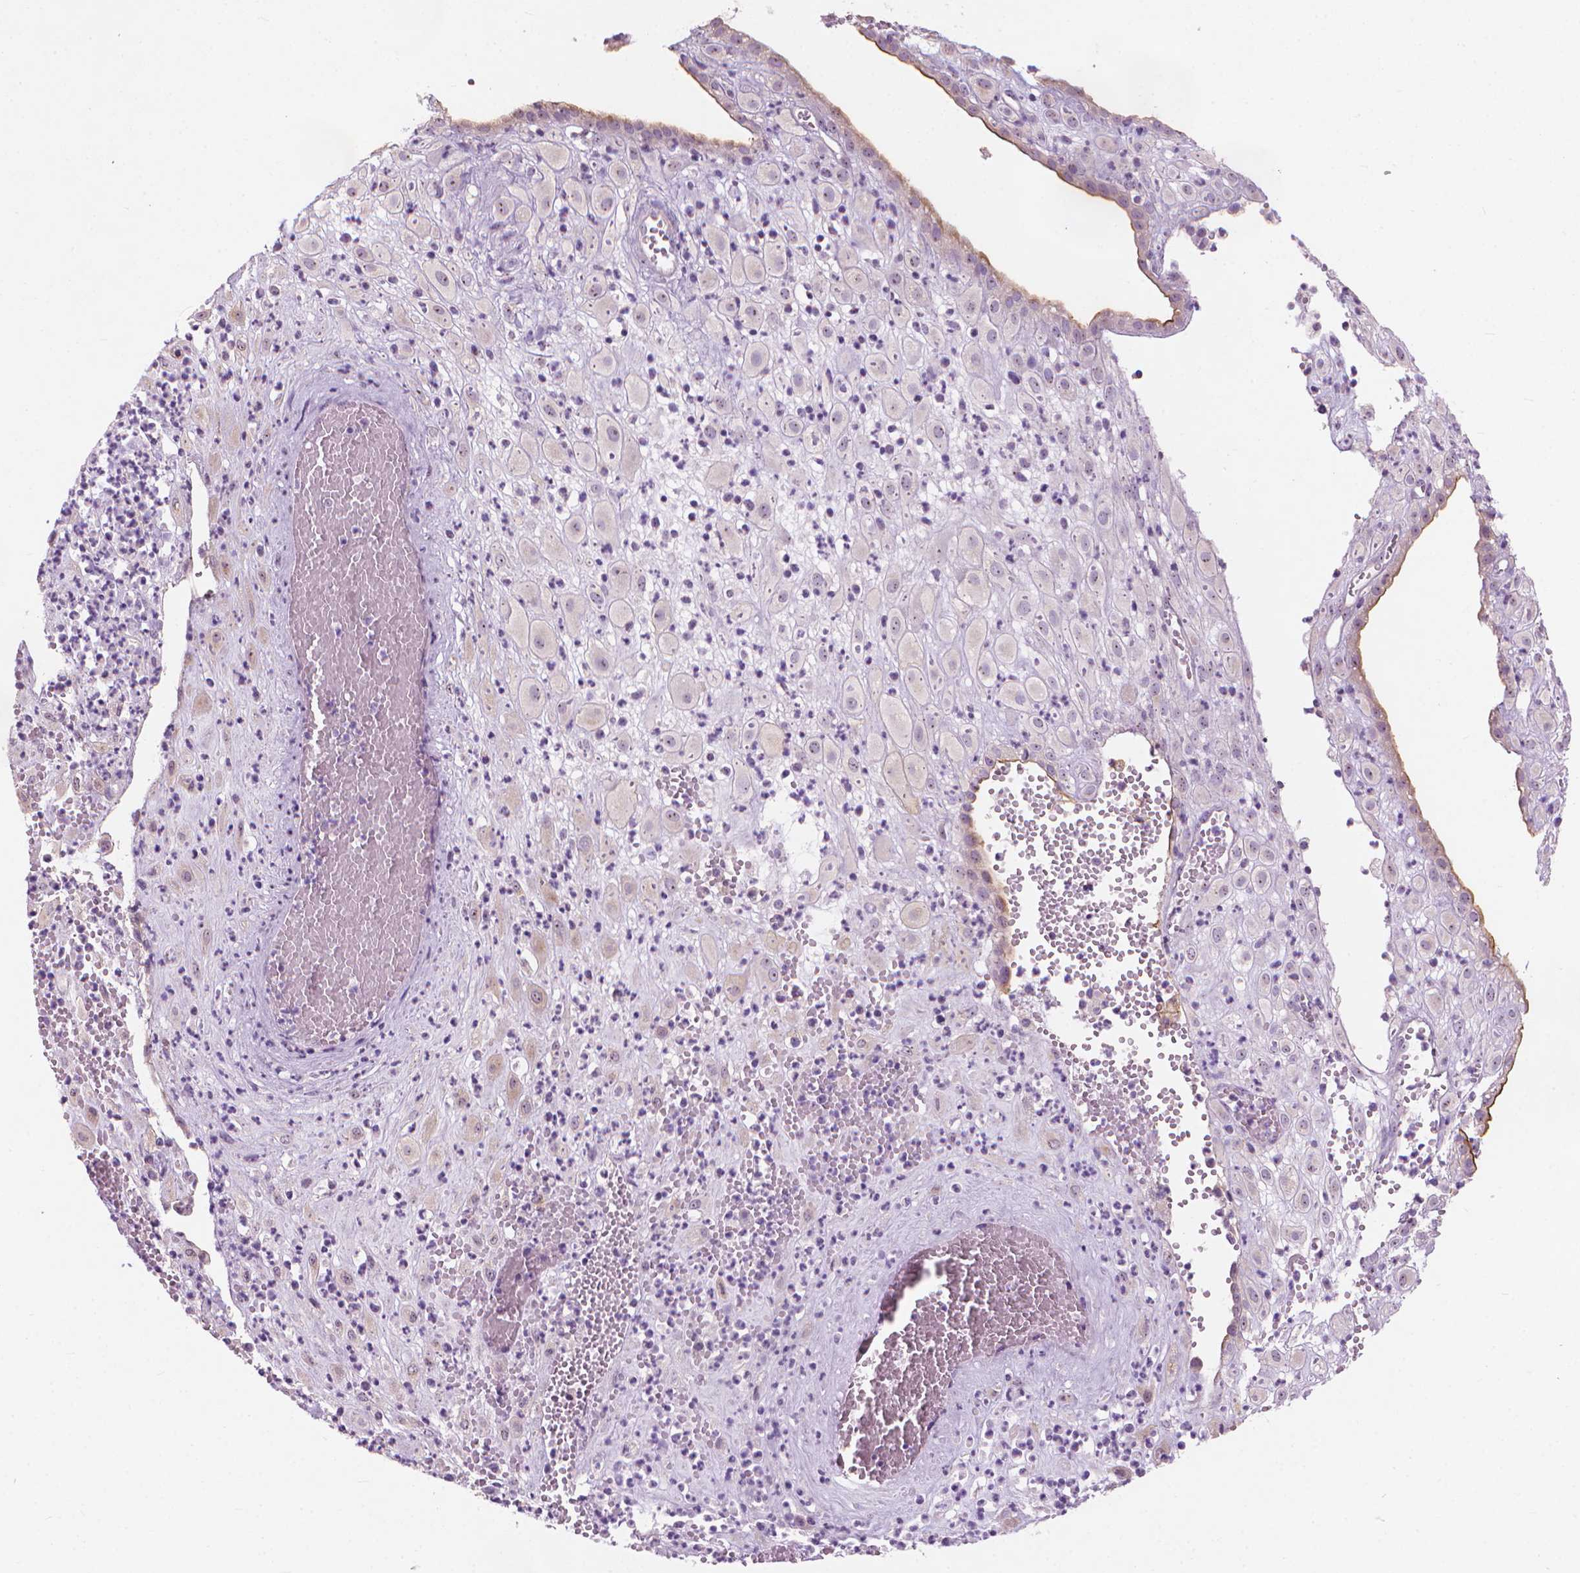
{"staining": {"intensity": "negative", "quantity": "none", "location": "none"}, "tissue": "placenta", "cell_type": "Decidual cells", "image_type": "normal", "snomed": [{"axis": "morphology", "description": "Normal tissue, NOS"}, {"axis": "topography", "description": "Placenta"}], "caption": "An image of placenta stained for a protein displays no brown staining in decidual cells. The staining is performed using DAB brown chromogen with nuclei counter-stained in using hematoxylin.", "gene": "GPRC5A", "patient": {"sex": "female", "age": 24}}